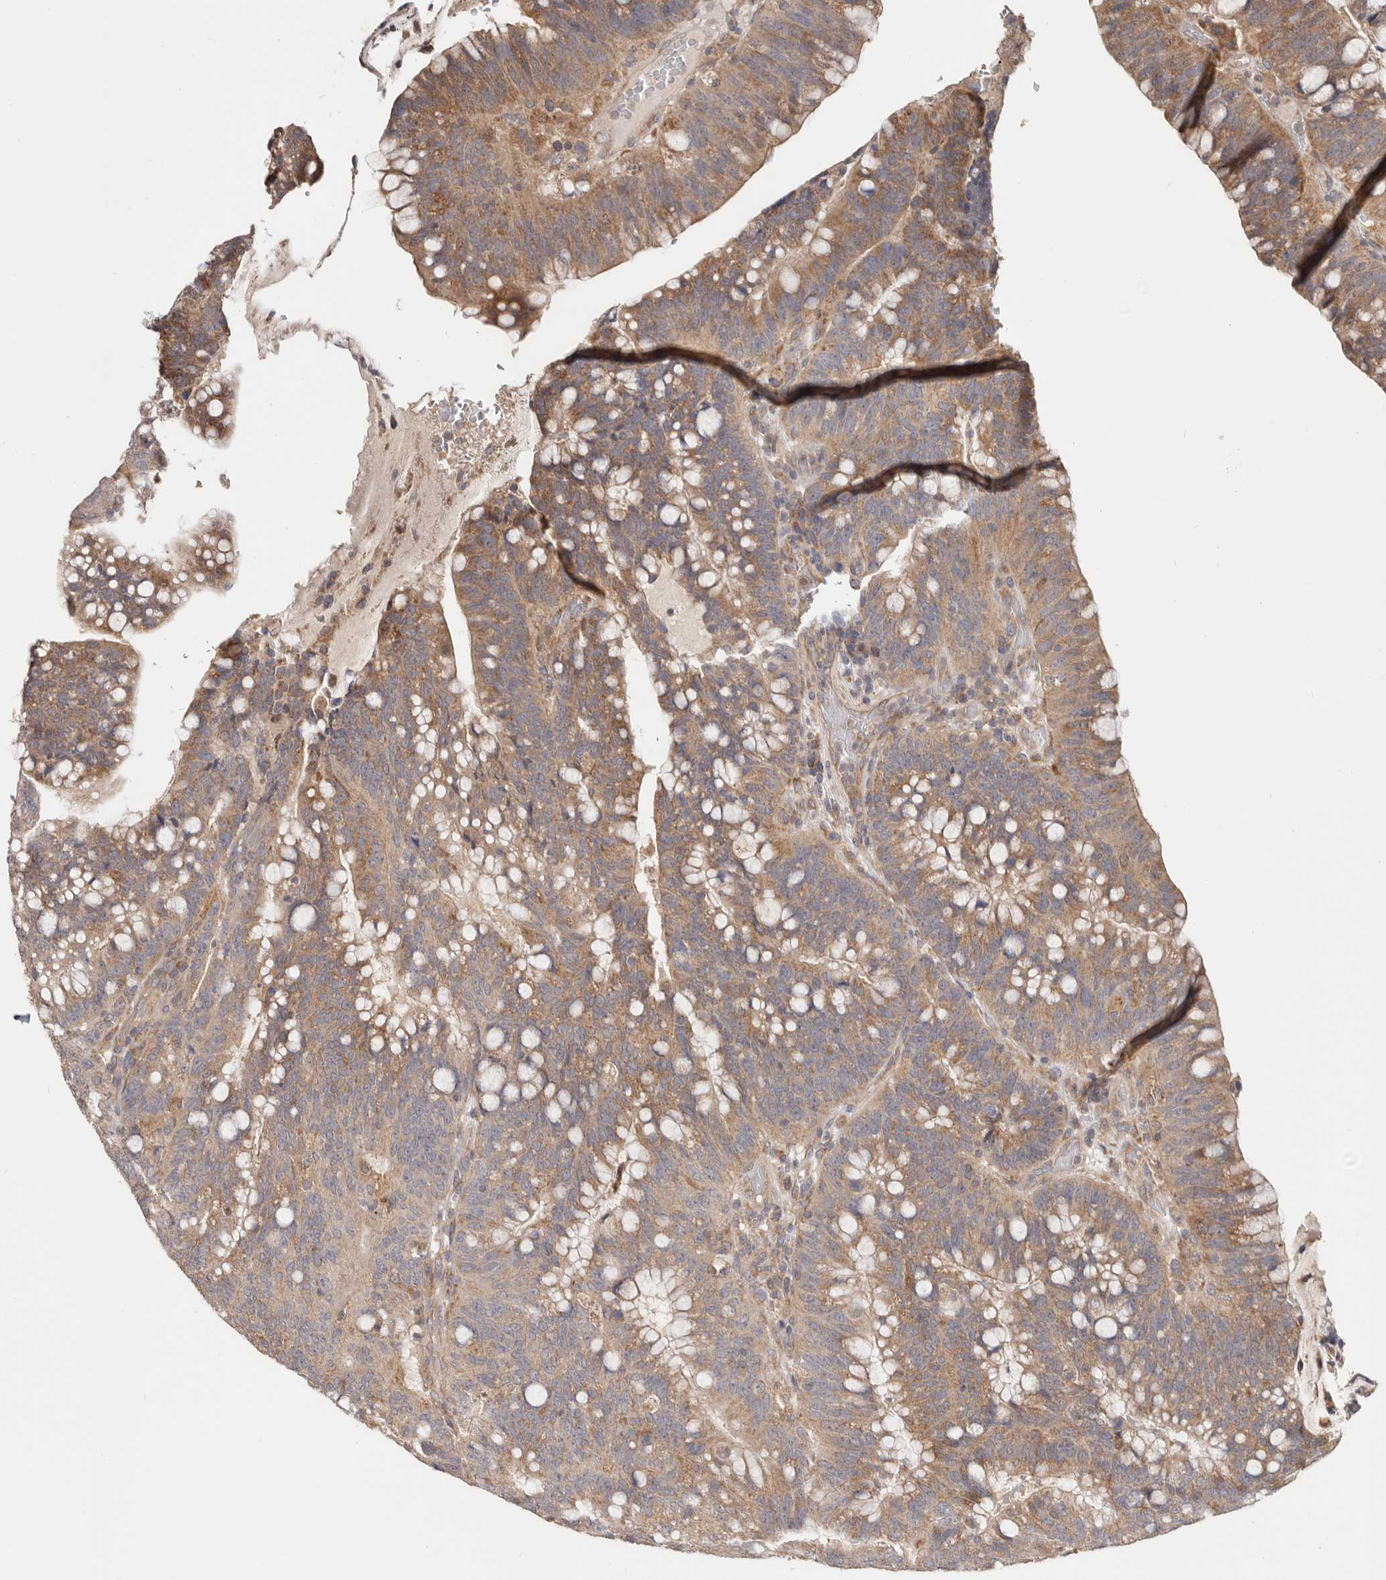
{"staining": {"intensity": "moderate", "quantity": ">75%", "location": "cytoplasmic/membranous"}, "tissue": "colorectal cancer", "cell_type": "Tumor cells", "image_type": "cancer", "snomed": [{"axis": "morphology", "description": "Adenocarcinoma, NOS"}, {"axis": "topography", "description": "Colon"}], "caption": "DAB immunohistochemical staining of colorectal adenocarcinoma displays moderate cytoplasmic/membranous protein expression in approximately >75% of tumor cells.", "gene": "LRP6", "patient": {"sex": "female", "age": 66}}